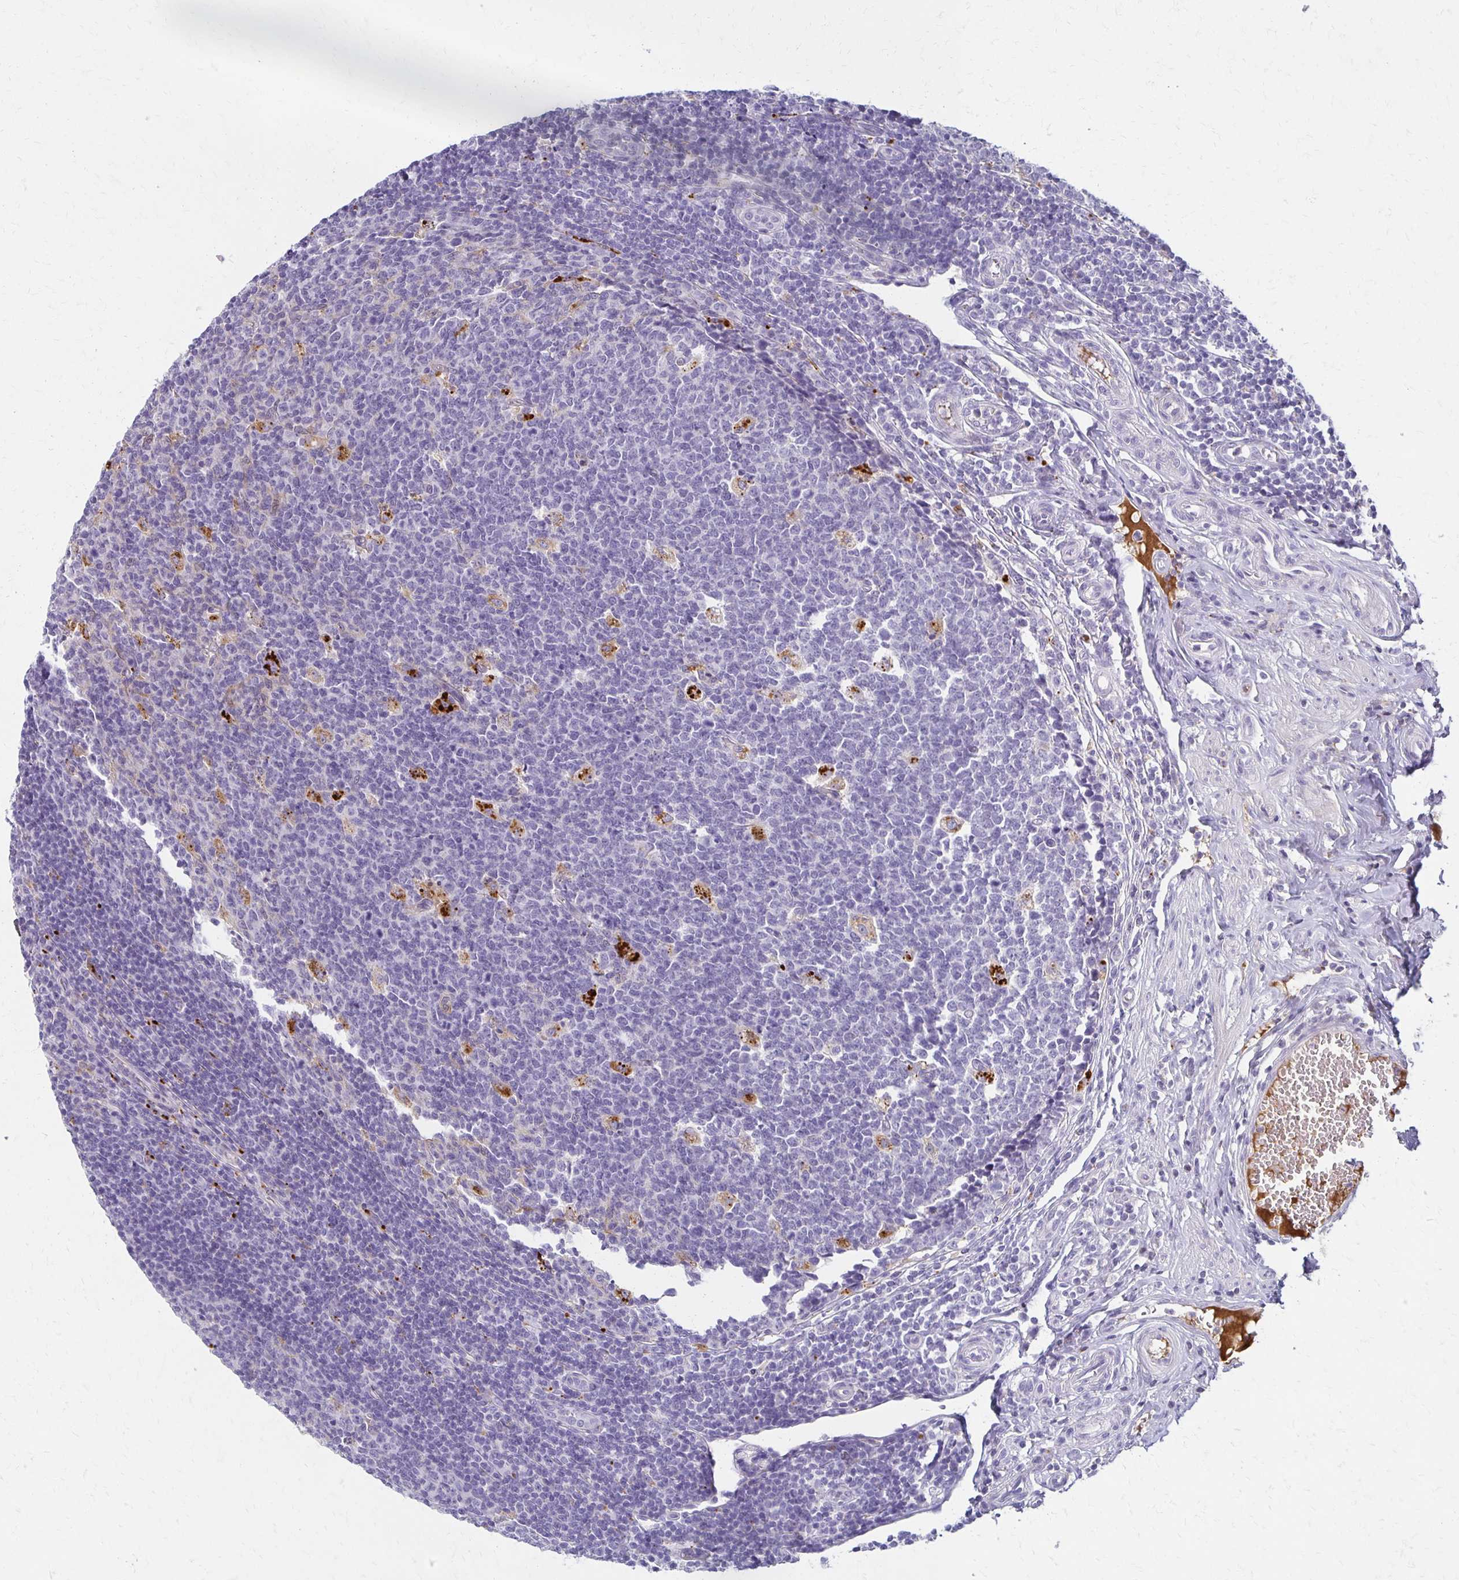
{"staining": {"intensity": "weak", "quantity": "<25%", "location": "cytoplasmic/membranous"}, "tissue": "appendix", "cell_type": "Glandular cells", "image_type": "normal", "snomed": [{"axis": "morphology", "description": "Normal tissue, NOS"}, {"axis": "topography", "description": "Appendix"}], "caption": "Immunohistochemistry (IHC) micrograph of normal appendix stained for a protein (brown), which displays no positivity in glandular cells.", "gene": "BBS12", "patient": {"sex": "male", "age": 18}}